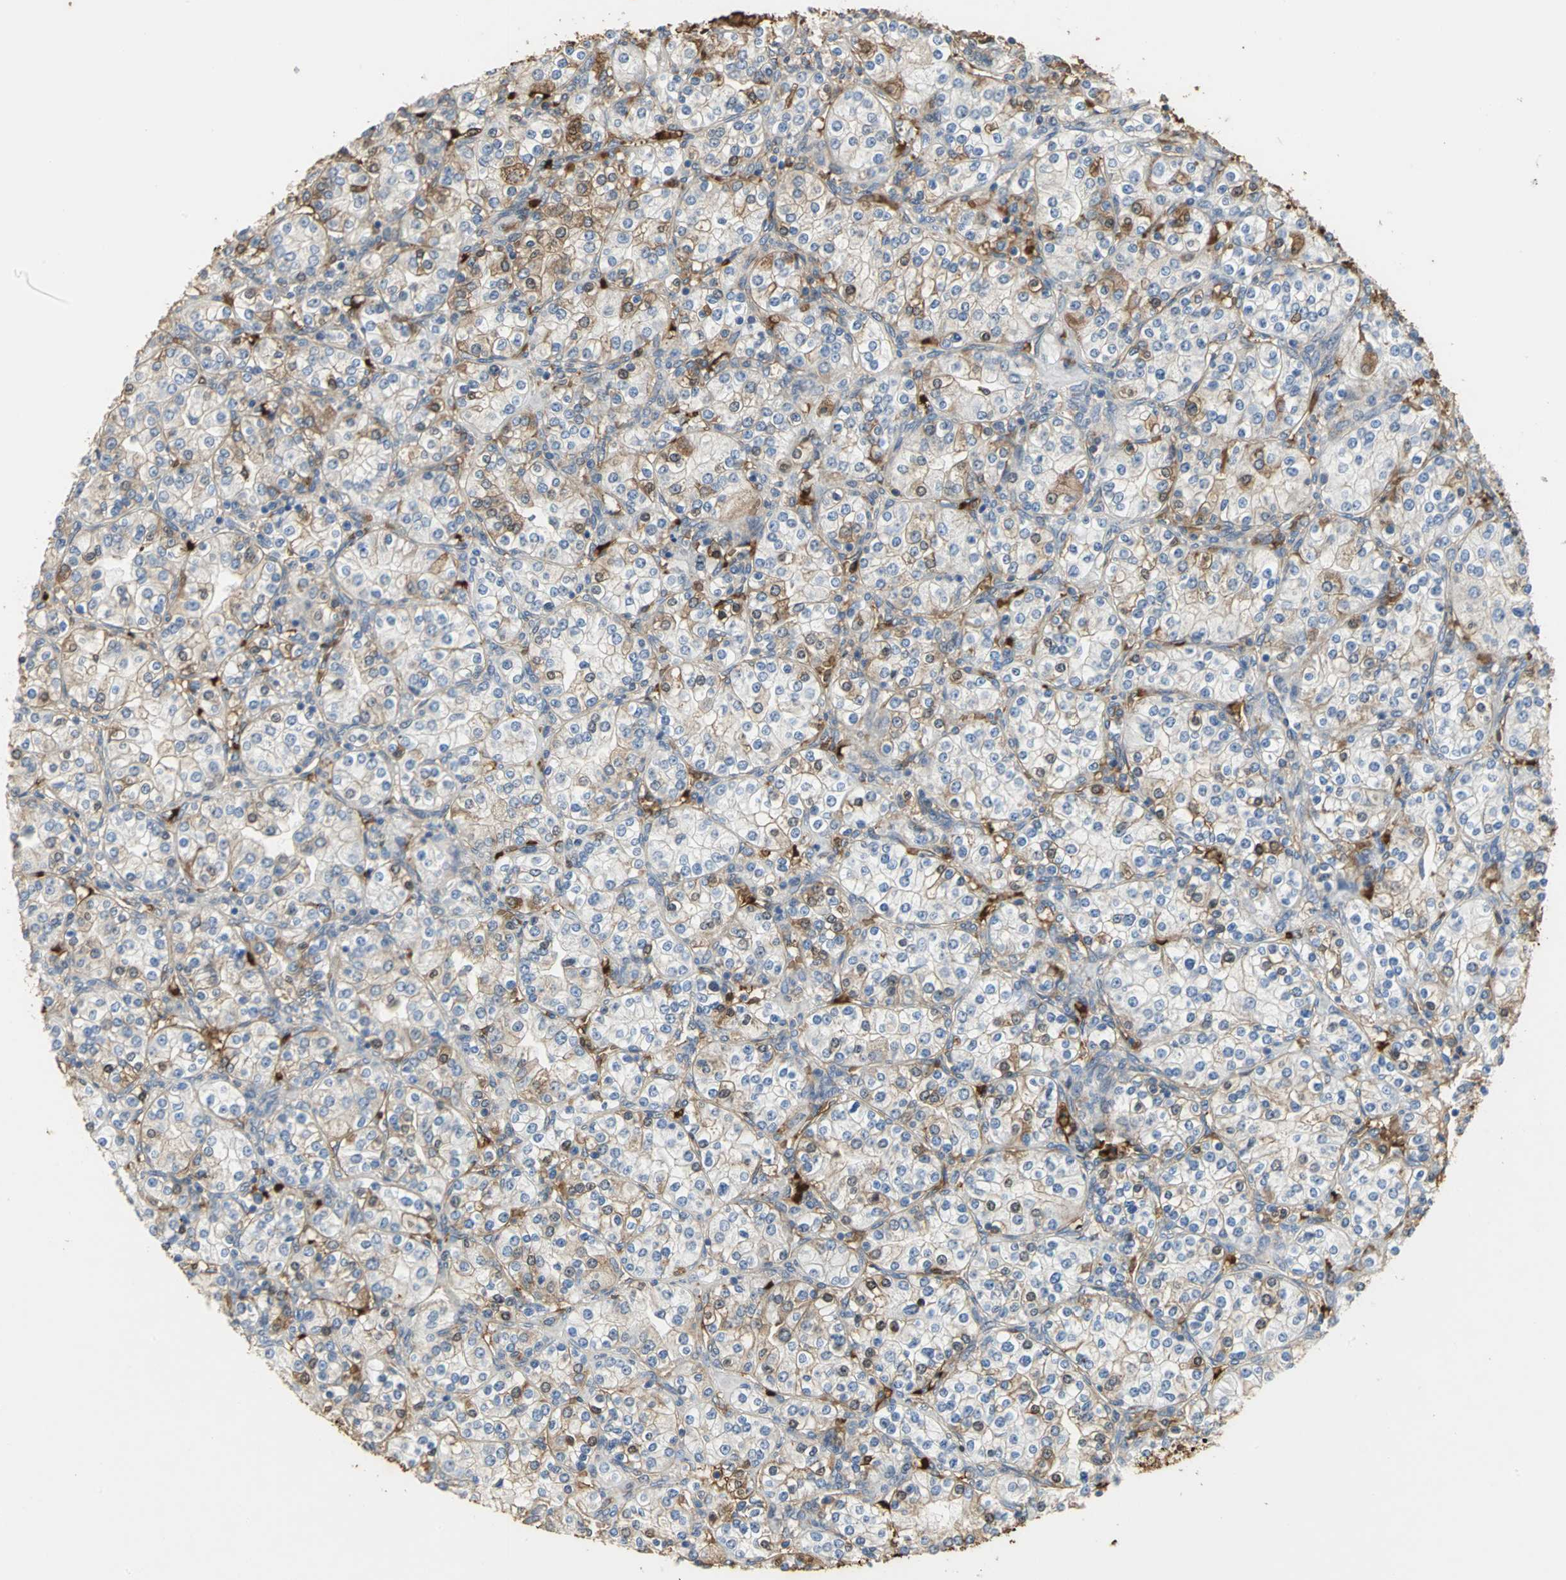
{"staining": {"intensity": "moderate", "quantity": "25%-75%", "location": "cytoplasmic/membranous,nuclear"}, "tissue": "renal cancer", "cell_type": "Tumor cells", "image_type": "cancer", "snomed": [{"axis": "morphology", "description": "Adenocarcinoma, NOS"}, {"axis": "topography", "description": "Kidney"}], "caption": "Immunohistochemistry histopathology image of renal adenocarcinoma stained for a protein (brown), which demonstrates medium levels of moderate cytoplasmic/membranous and nuclear positivity in about 25%-75% of tumor cells.", "gene": "TREM1", "patient": {"sex": "male", "age": 77}}